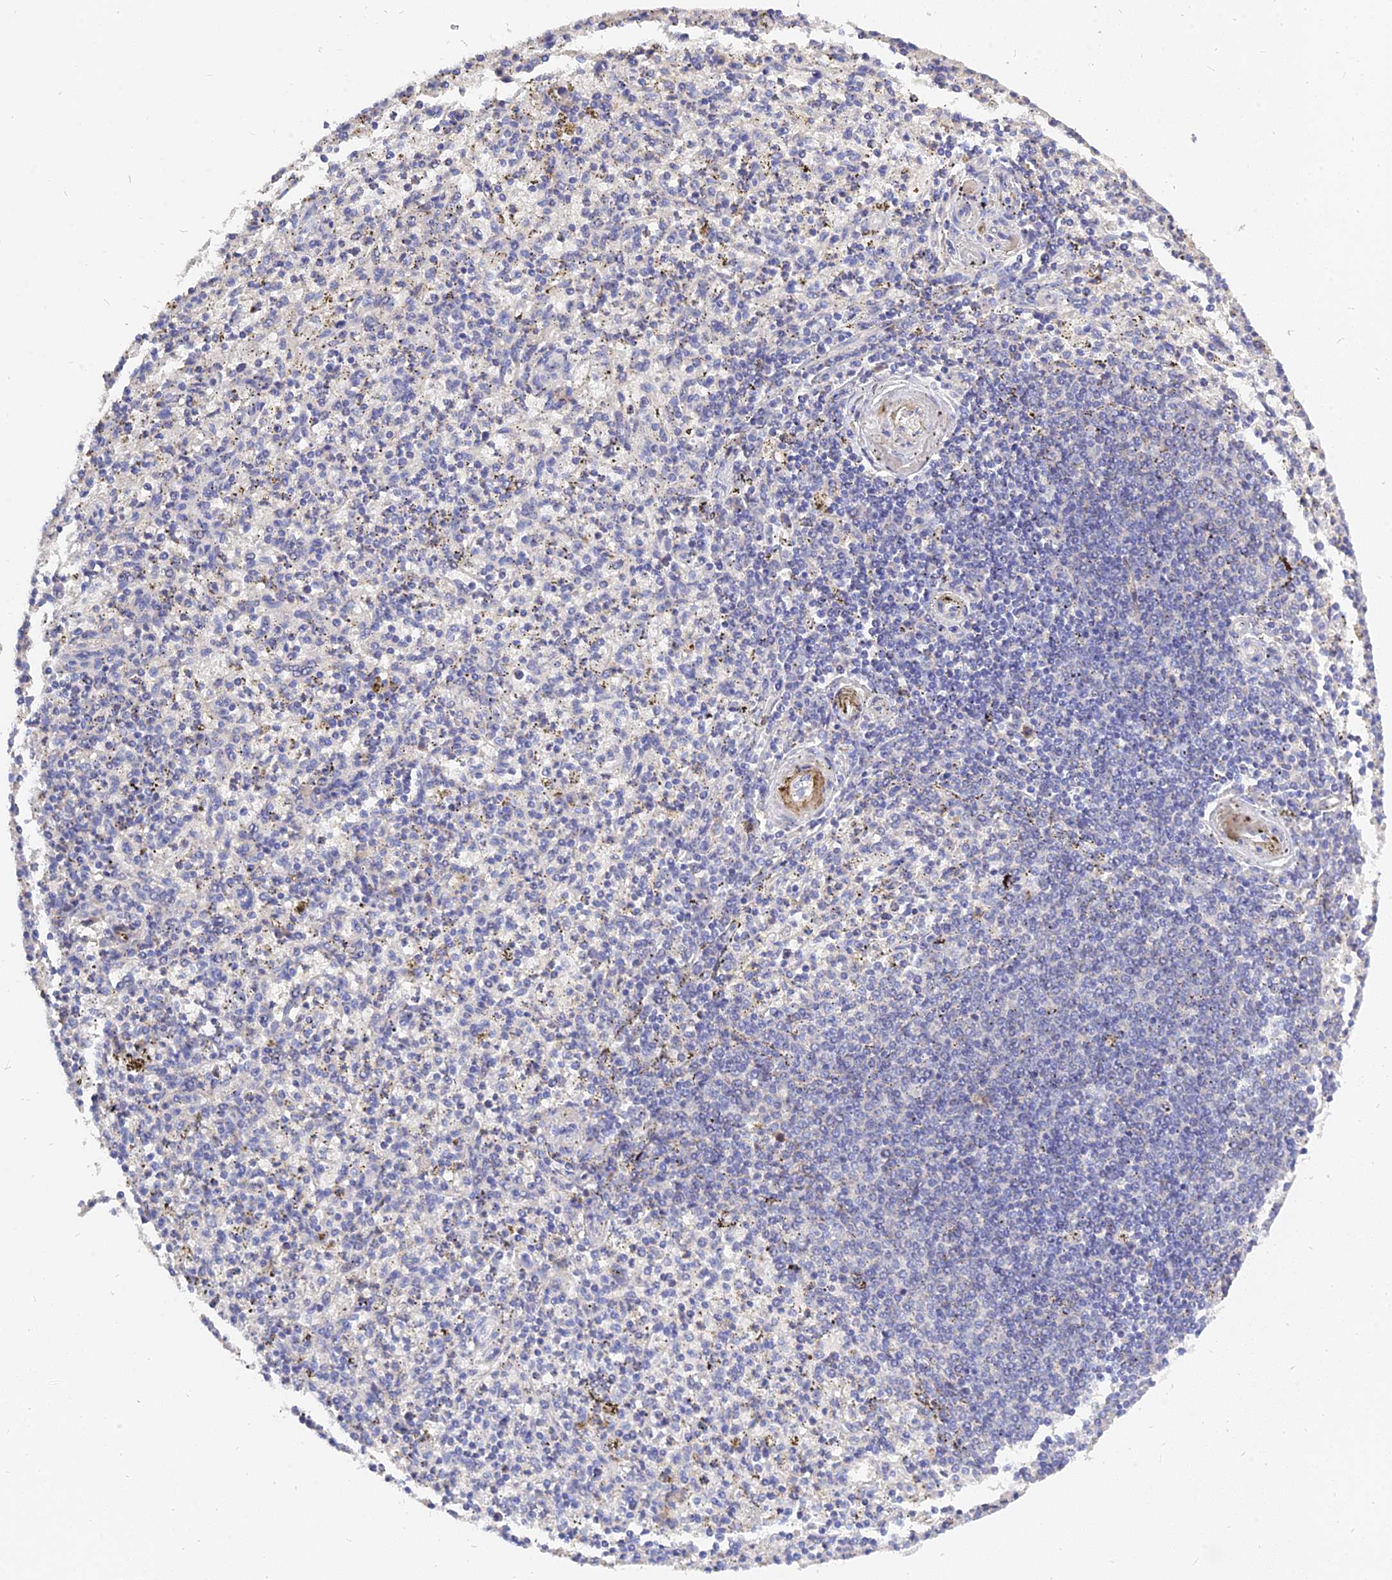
{"staining": {"intensity": "negative", "quantity": "none", "location": "none"}, "tissue": "spleen", "cell_type": "Cells in red pulp", "image_type": "normal", "snomed": [{"axis": "morphology", "description": "Normal tissue, NOS"}, {"axis": "topography", "description": "Spleen"}], "caption": "Cells in red pulp show no significant protein positivity in benign spleen. The staining is performed using DAB (3,3'-diaminobenzidine) brown chromogen with nuclei counter-stained in using hematoxylin.", "gene": "MRPL35", "patient": {"sex": "male", "age": 72}}